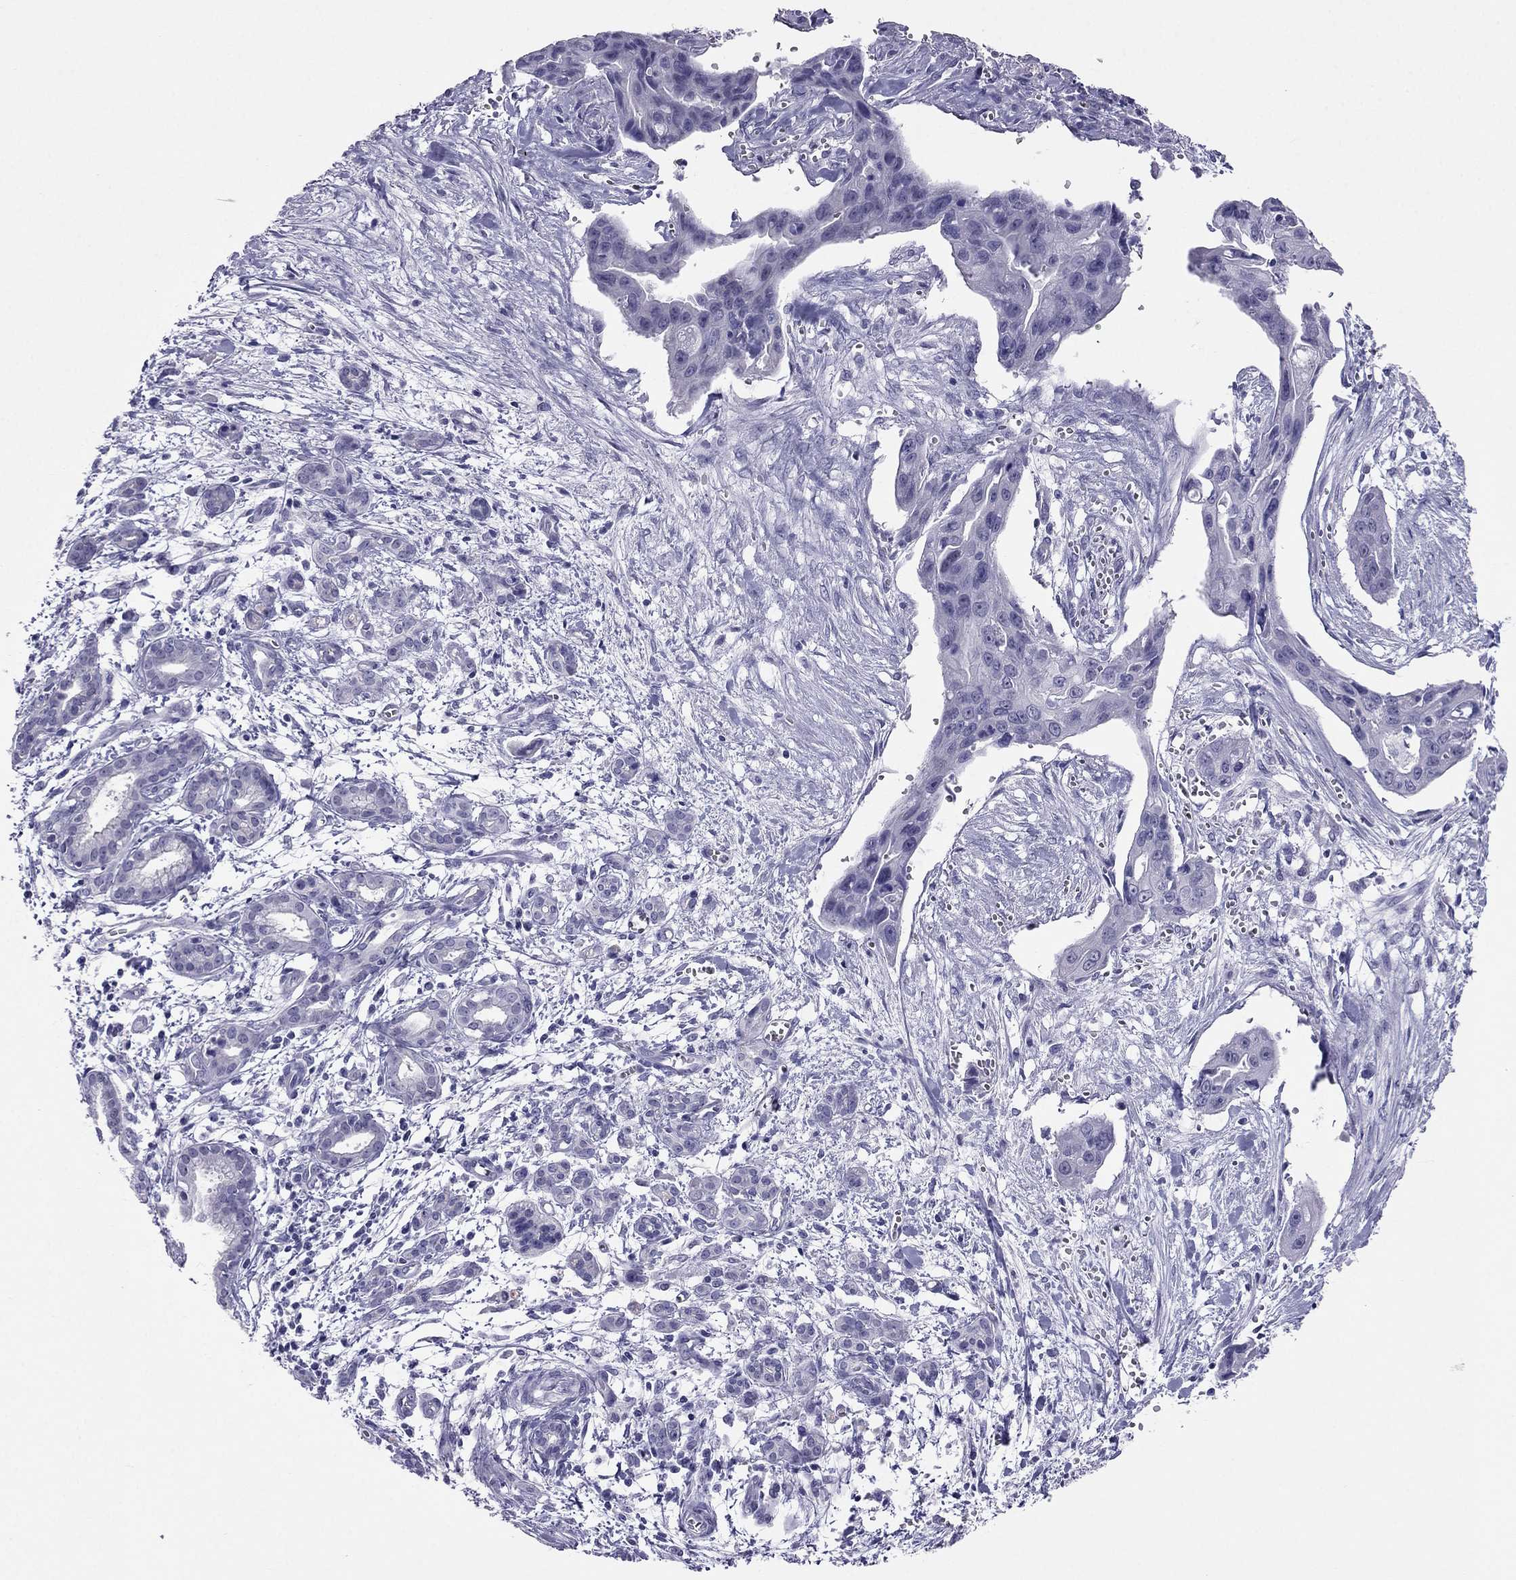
{"staining": {"intensity": "negative", "quantity": "none", "location": "none"}, "tissue": "pancreatic cancer", "cell_type": "Tumor cells", "image_type": "cancer", "snomed": [{"axis": "morphology", "description": "Adenocarcinoma, NOS"}, {"axis": "topography", "description": "Pancreas"}], "caption": "The histopathology image shows no significant expression in tumor cells of pancreatic cancer.", "gene": "CROCC2", "patient": {"sex": "male", "age": 60}}